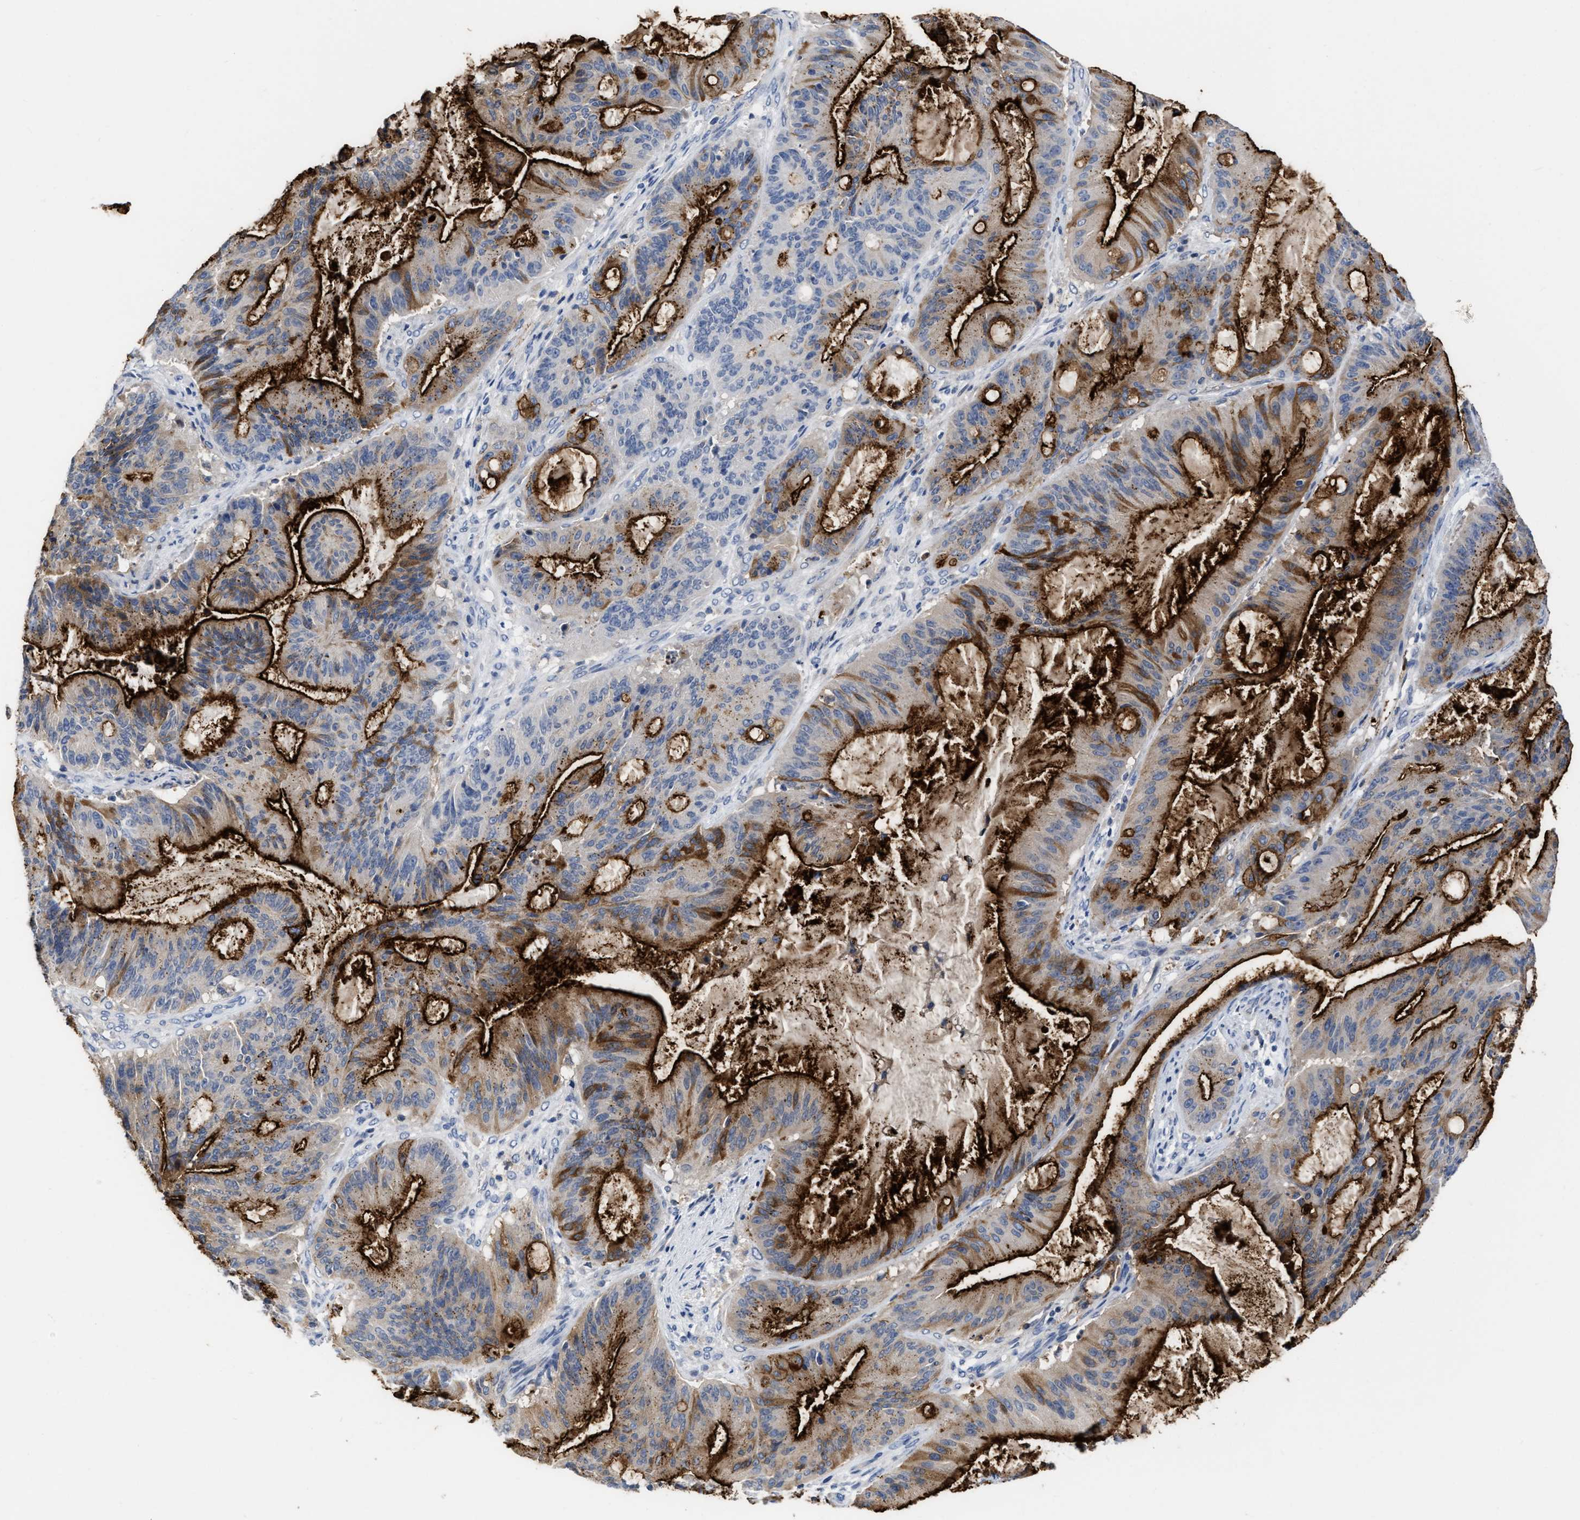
{"staining": {"intensity": "strong", "quantity": ">75%", "location": "cytoplasmic/membranous"}, "tissue": "liver cancer", "cell_type": "Tumor cells", "image_type": "cancer", "snomed": [{"axis": "morphology", "description": "Normal tissue, NOS"}, {"axis": "morphology", "description": "Cholangiocarcinoma"}, {"axis": "topography", "description": "Liver"}, {"axis": "topography", "description": "Peripheral nerve tissue"}], "caption": "Immunohistochemistry of cholangiocarcinoma (liver) reveals high levels of strong cytoplasmic/membranous positivity in about >75% of tumor cells.", "gene": "CEACAM5", "patient": {"sex": "female", "age": 73}}